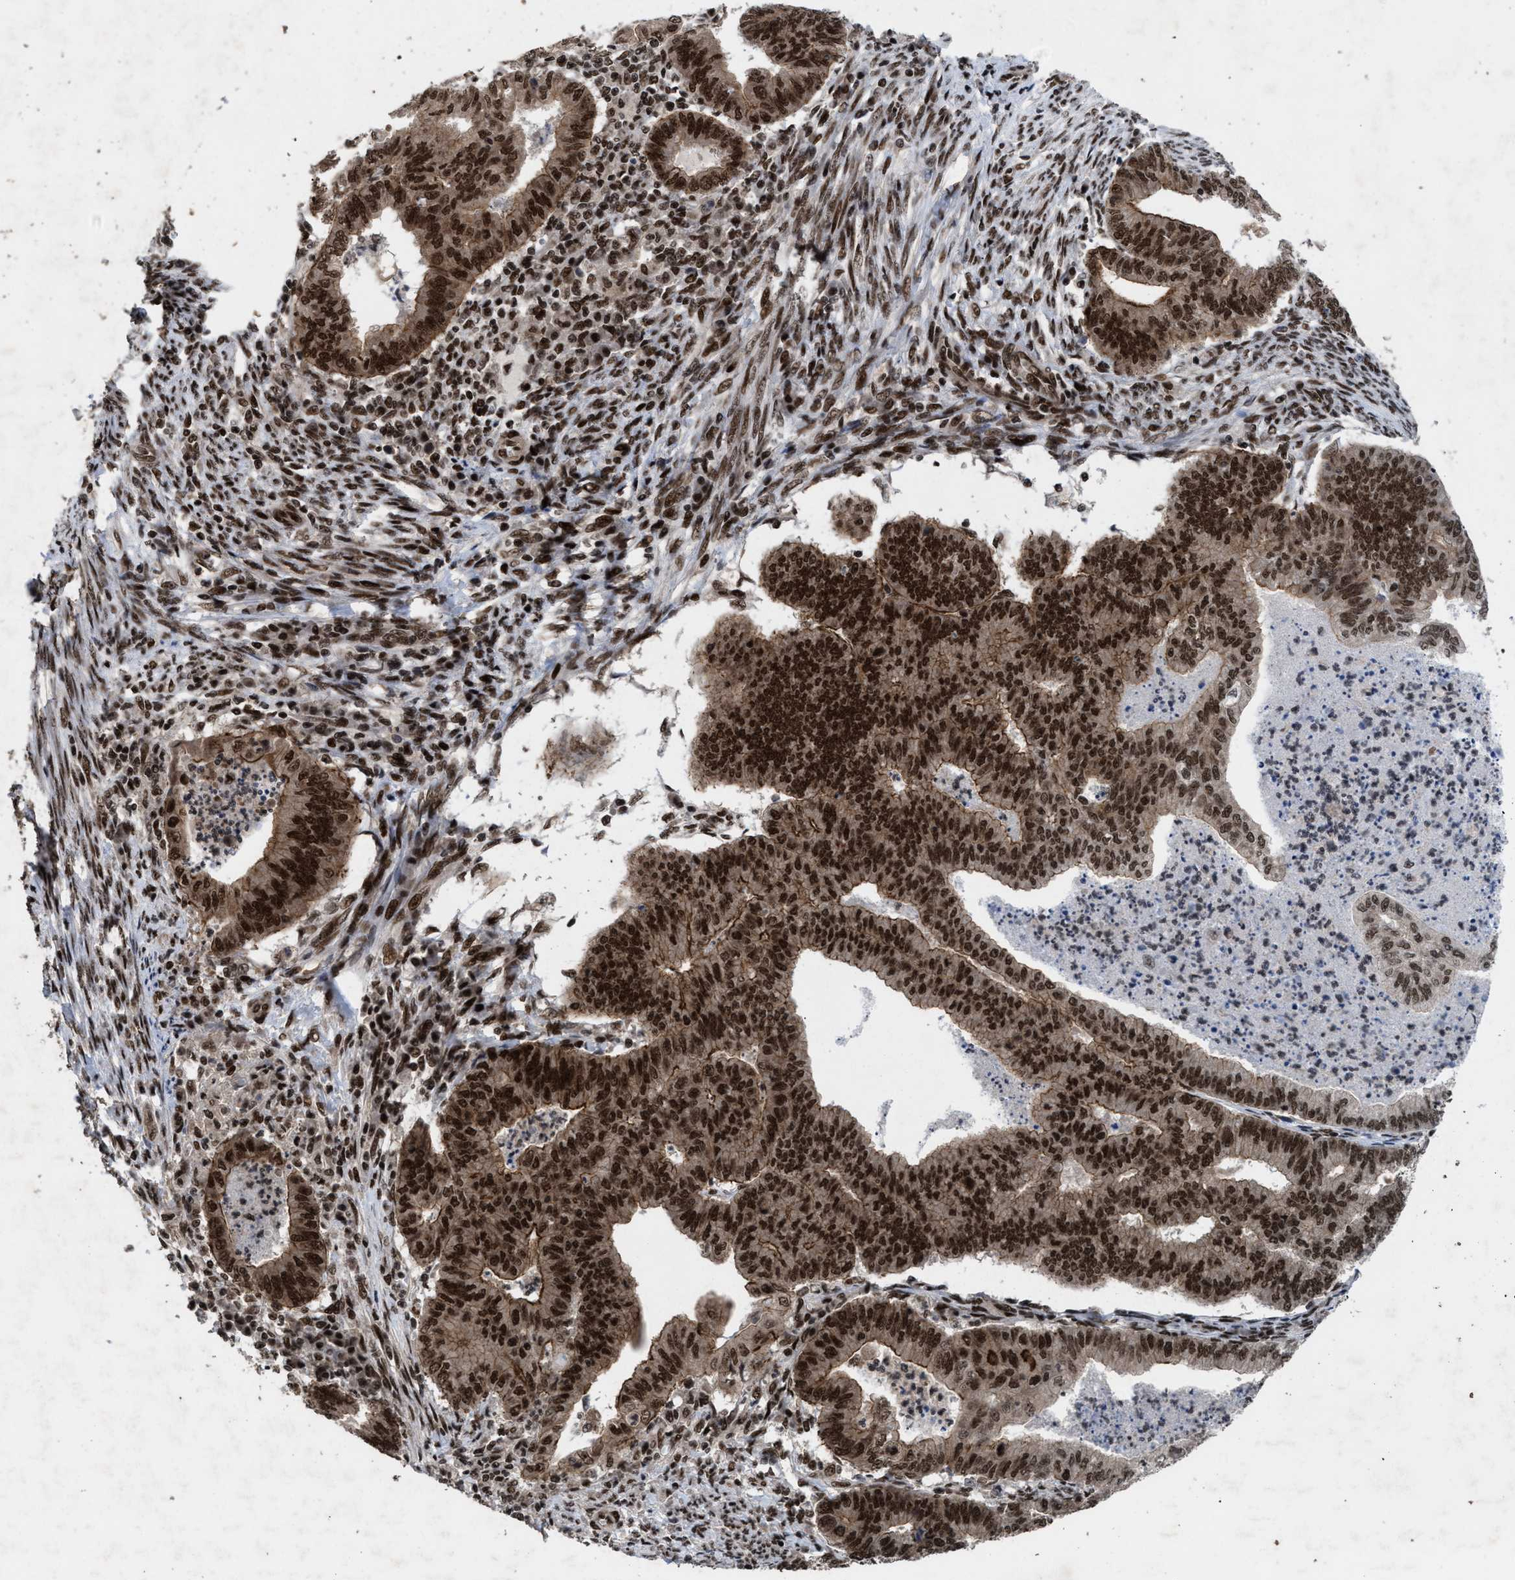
{"staining": {"intensity": "strong", "quantity": "25%-75%", "location": "cytoplasmic/membranous,nuclear"}, "tissue": "endometrial cancer", "cell_type": "Tumor cells", "image_type": "cancer", "snomed": [{"axis": "morphology", "description": "Polyp, NOS"}, {"axis": "morphology", "description": "Adenocarcinoma, NOS"}, {"axis": "morphology", "description": "Adenoma, NOS"}, {"axis": "topography", "description": "Endometrium"}], "caption": "A micrograph showing strong cytoplasmic/membranous and nuclear staining in approximately 25%-75% of tumor cells in endometrial cancer (adenoma), as visualized by brown immunohistochemical staining.", "gene": "WIZ", "patient": {"sex": "female", "age": 79}}